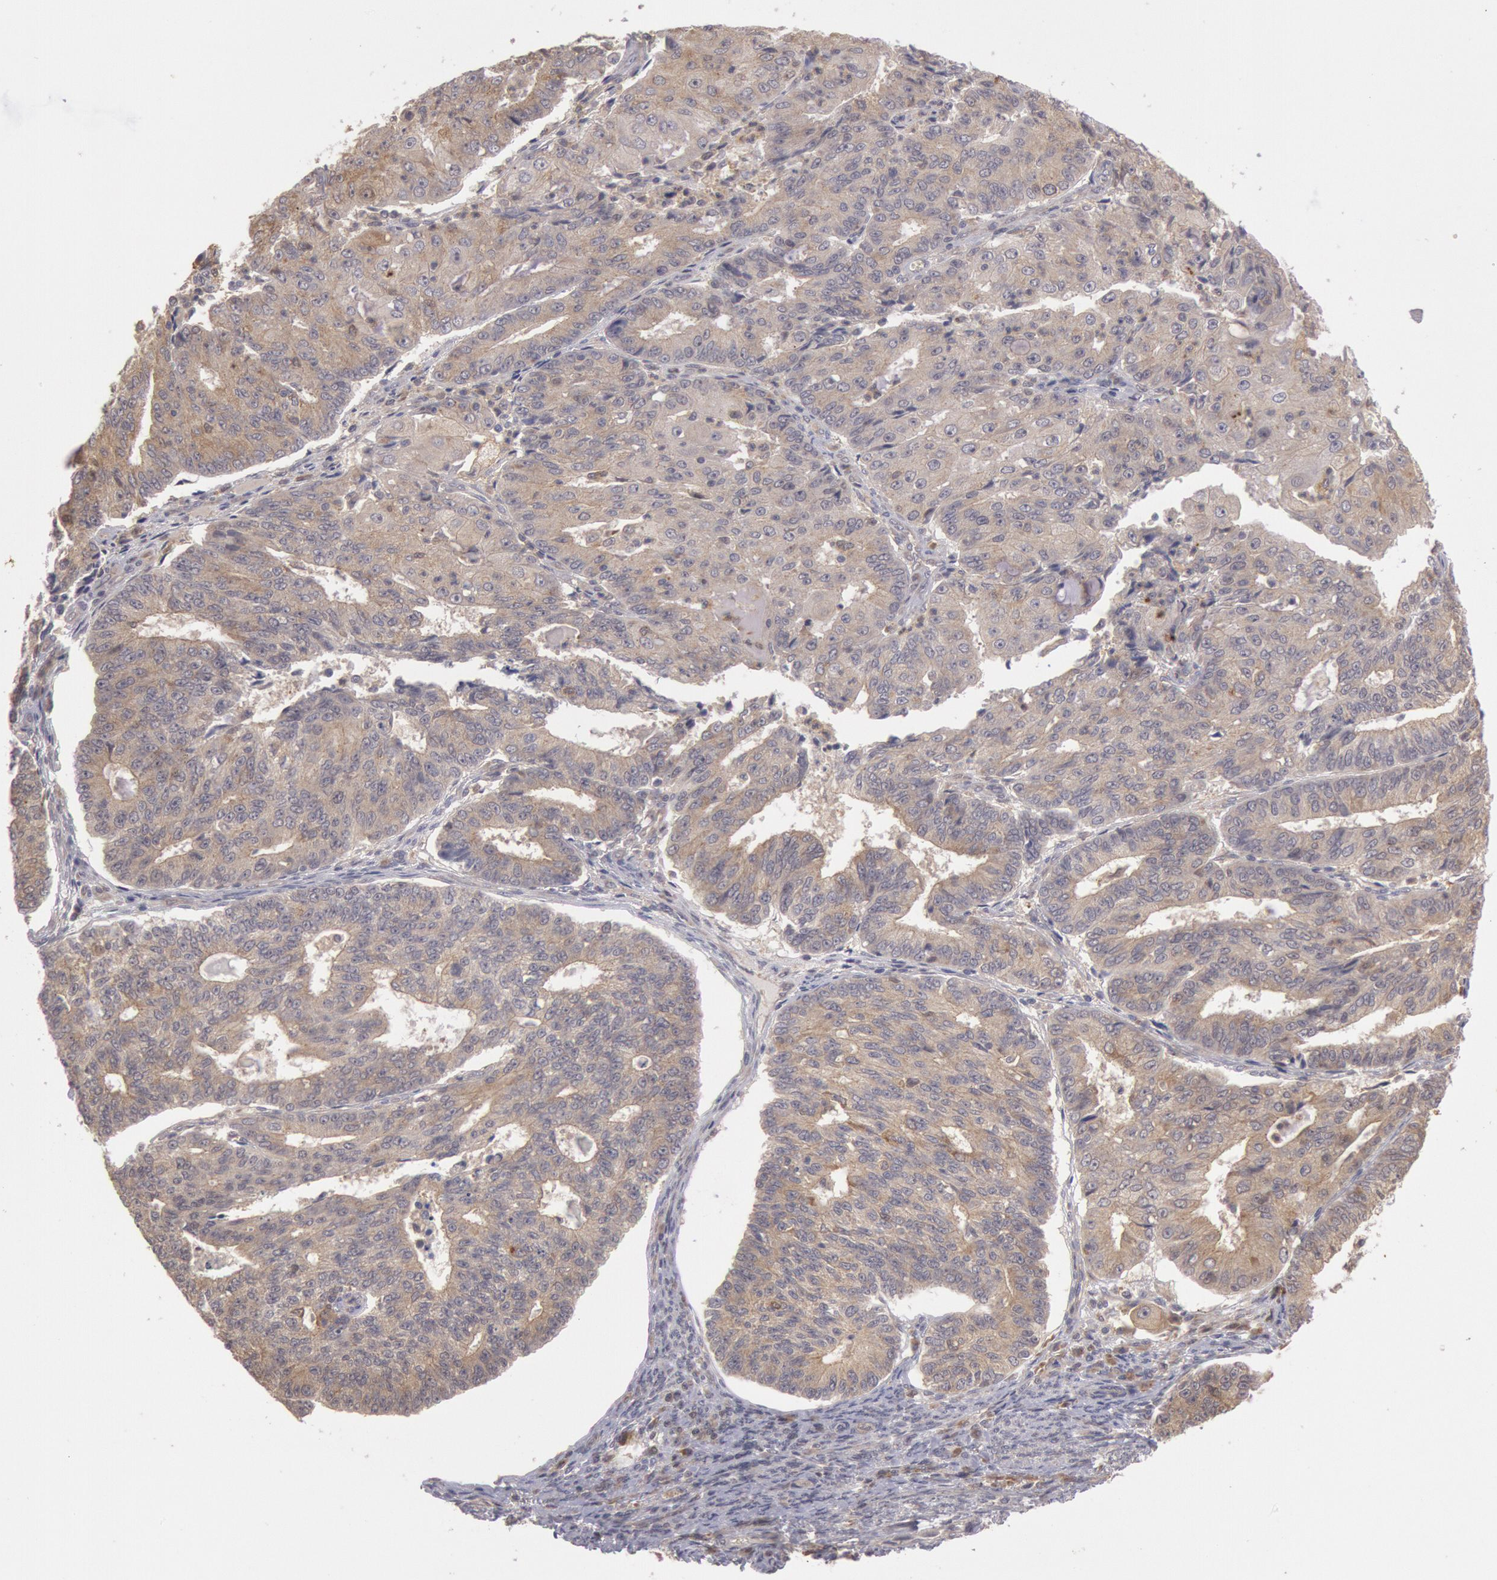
{"staining": {"intensity": "weak", "quantity": "25%-75%", "location": "cytoplasmic/membranous"}, "tissue": "endometrial cancer", "cell_type": "Tumor cells", "image_type": "cancer", "snomed": [{"axis": "morphology", "description": "Adenocarcinoma, NOS"}, {"axis": "topography", "description": "Endometrium"}], "caption": "Protein staining demonstrates weak cytoplasmic/membranous expression in approximately 25%-75% of tumor cells in endometrial cancer.", "gene": "PLA2G6", "patient": {"sex": "female", "age": 56}}